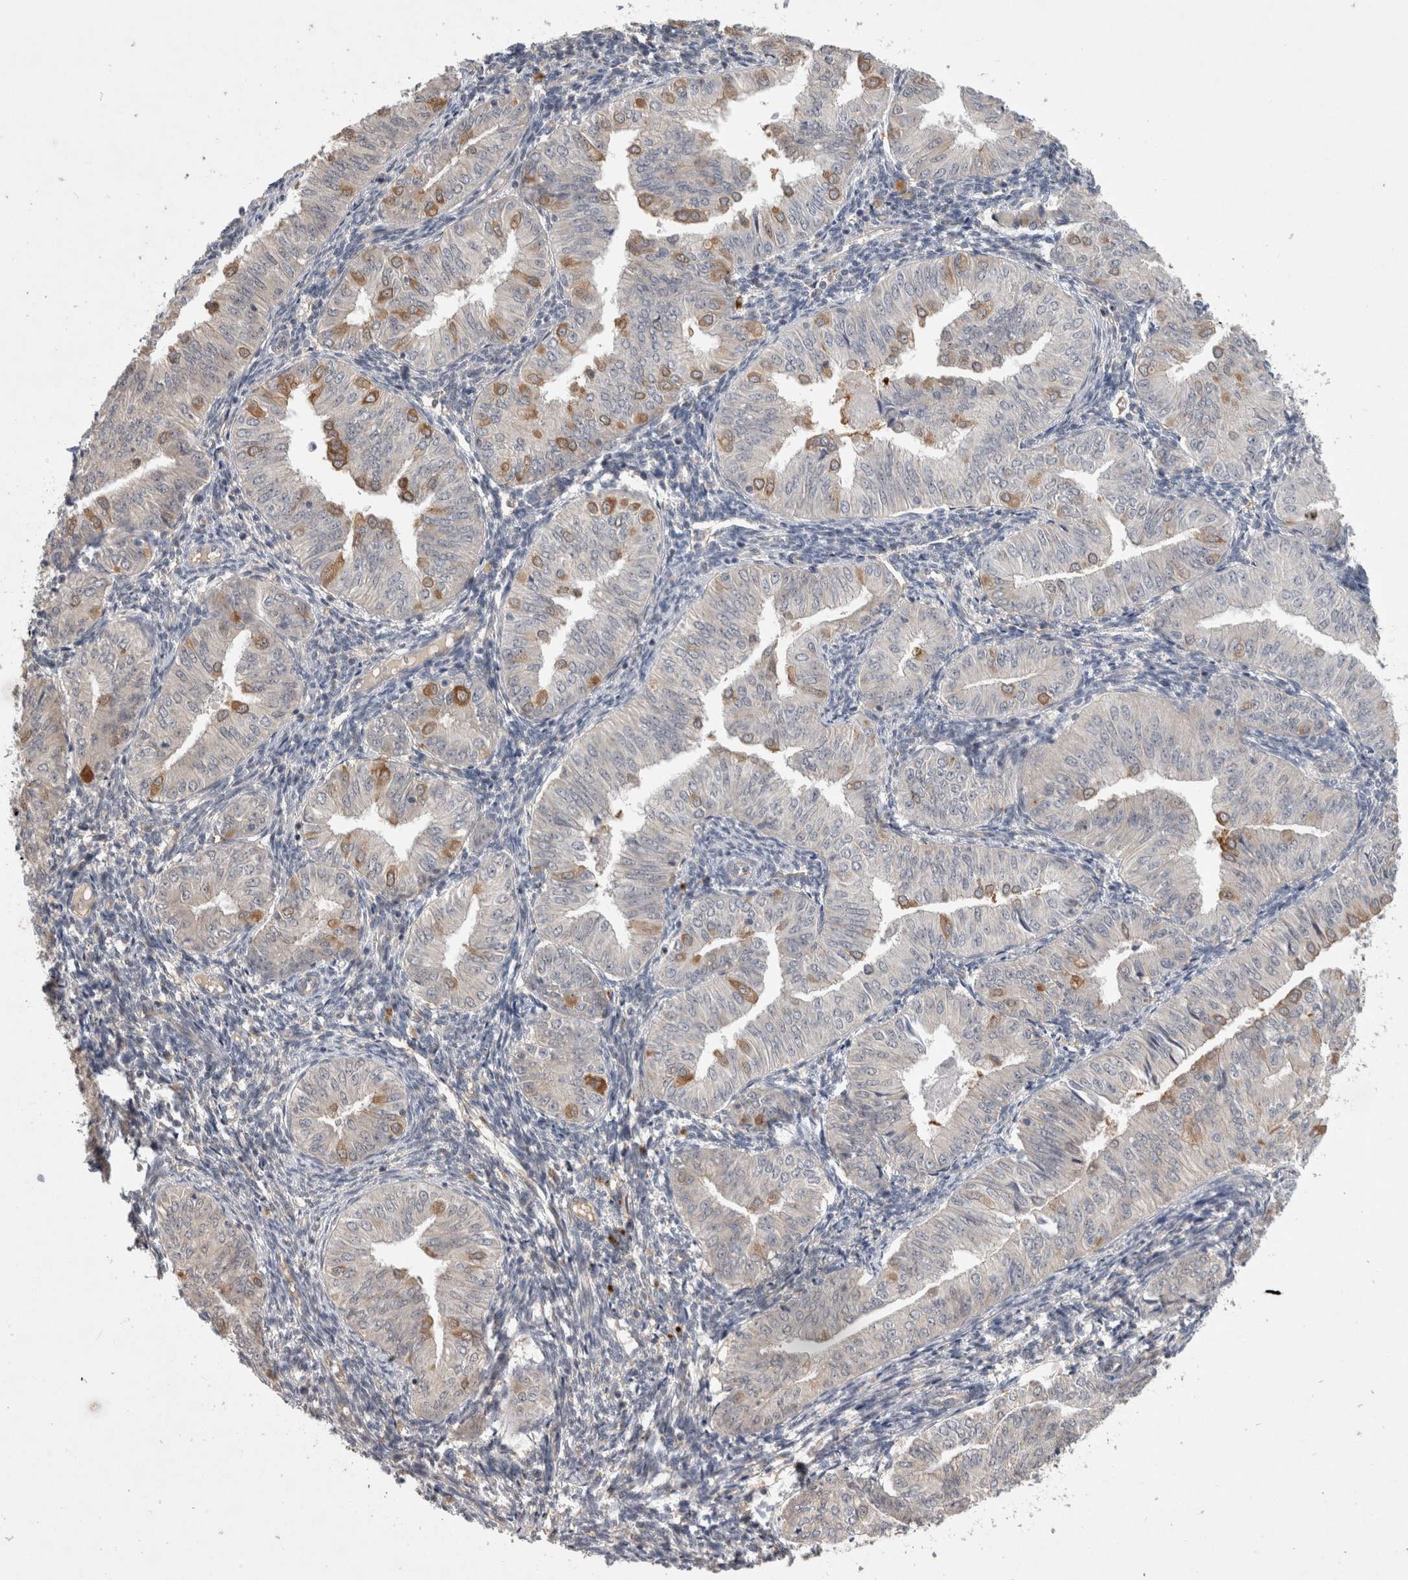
{"staining": {"intensity": "moderate", "quantity": "<25%", "location": "cytoplasmic/membranous"}, "tissue": "endometrial cancer", "cell_type": "Tumor cells", "image_type": "cancer", "snomed": [{"axis": "morphology", "description": "Normal tissue, NOS"}, {"axis": "morphology", "description": "Adenocarcinoma, NOS"}, {"axis": "topography", "description": "Endometrium"}], "caption": "Tumor cells show low levels of moderate cytoplasmic/membranous staining in about <25% of cells in human endometrial cancer.", "gene": "CERS3", "patient": {"sex": "female", "age": 53}}